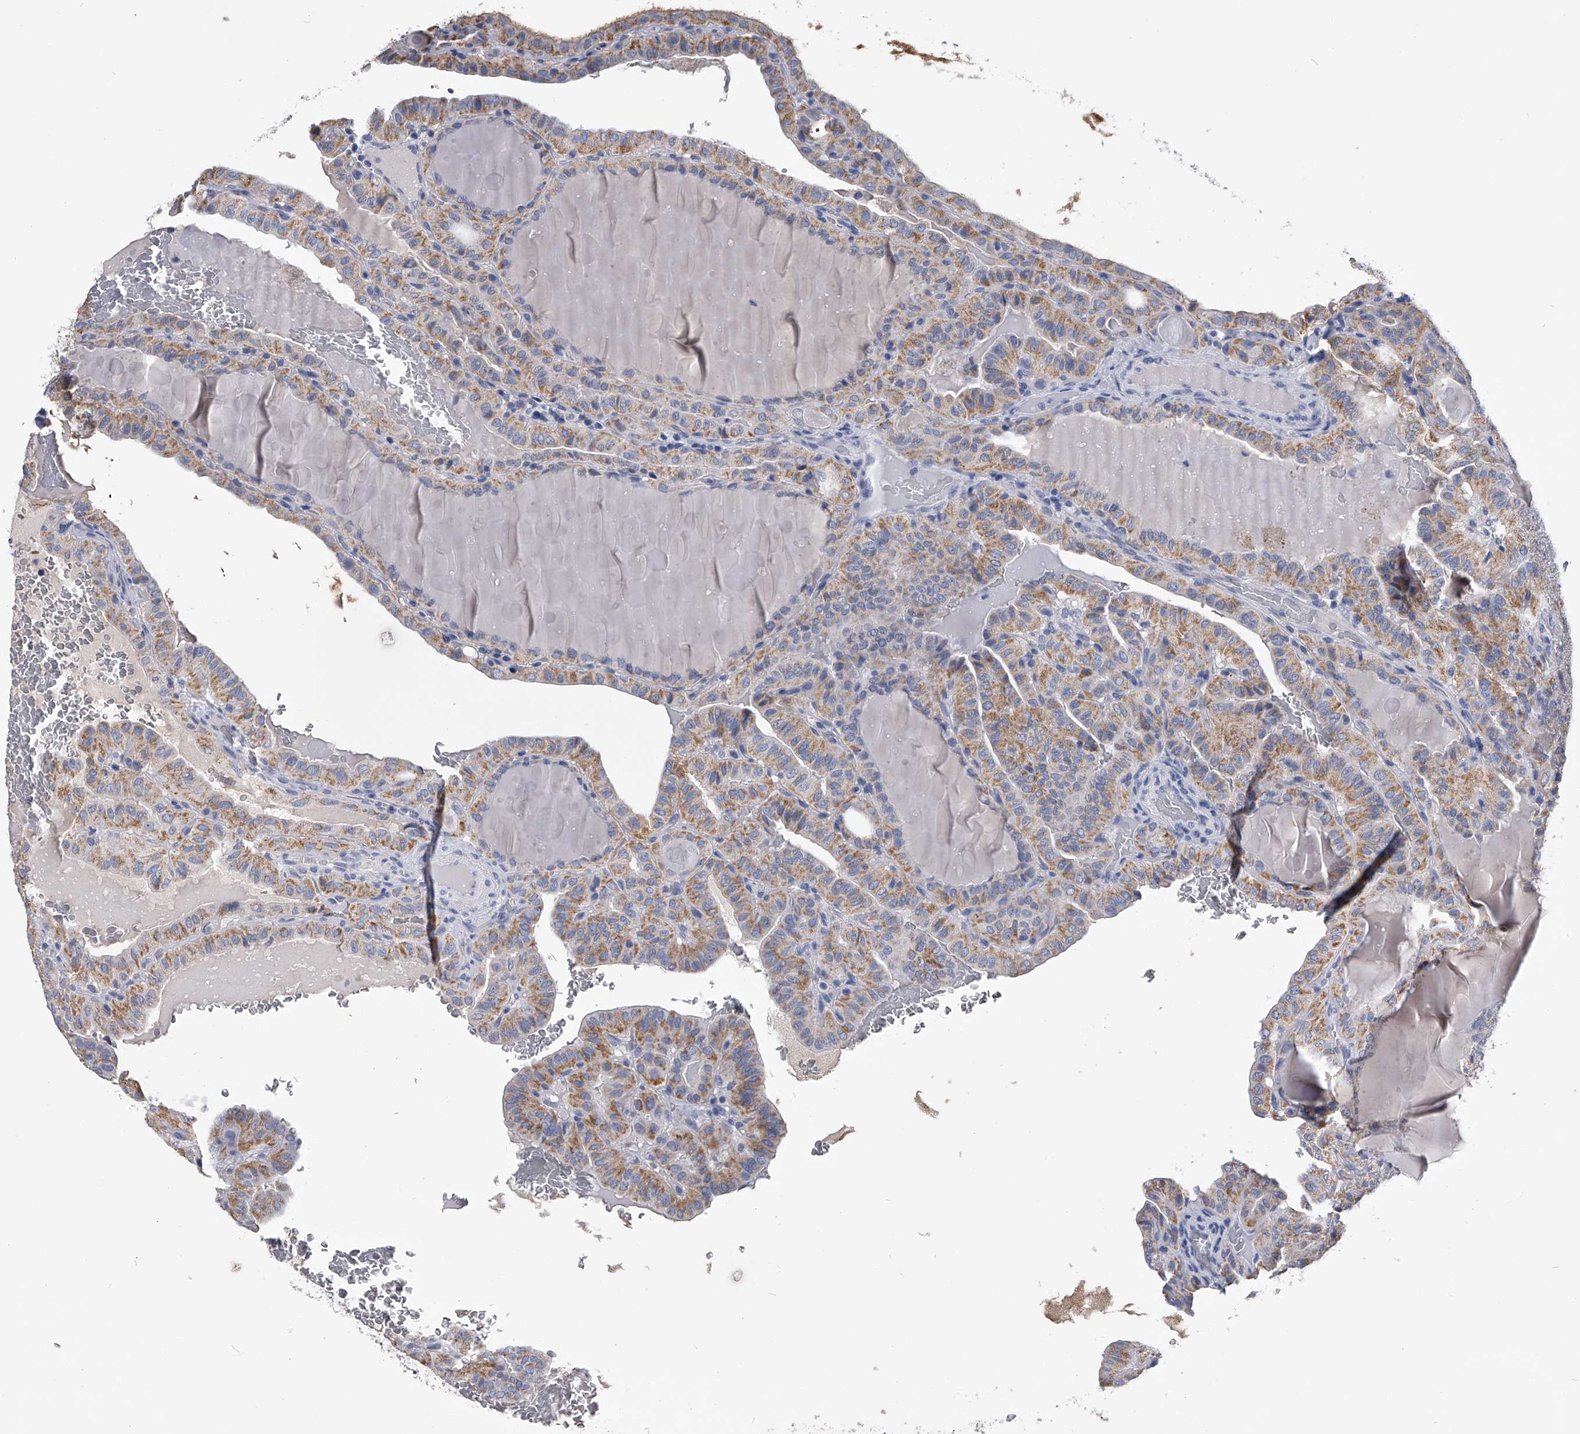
{"staining": {"intensity": "moderate", "quantity": ">75%", "location": "cytoplasmic/membranous"}, "tissue": "thyroid cancer", "cell_type": "Tumor cells", "image_type": "cancer", "snomed": [{"axis": "morphology", "description": "Papillary adenocarcinoma, NOS"}, {"axis": "topography", "description": "Thyroid gland"}], "caption": "Thyroid papillary adenocarcinoma stained with immunohistochemistry (IHC) shows moderate cytoplasmic/membranous positivity in approximately >75% of tumor cells. (brown staining indicates protein expression, while blue staining denotes nuclei).", "gene": "OAT", "patient": {"sex": "male", "age": 77}}